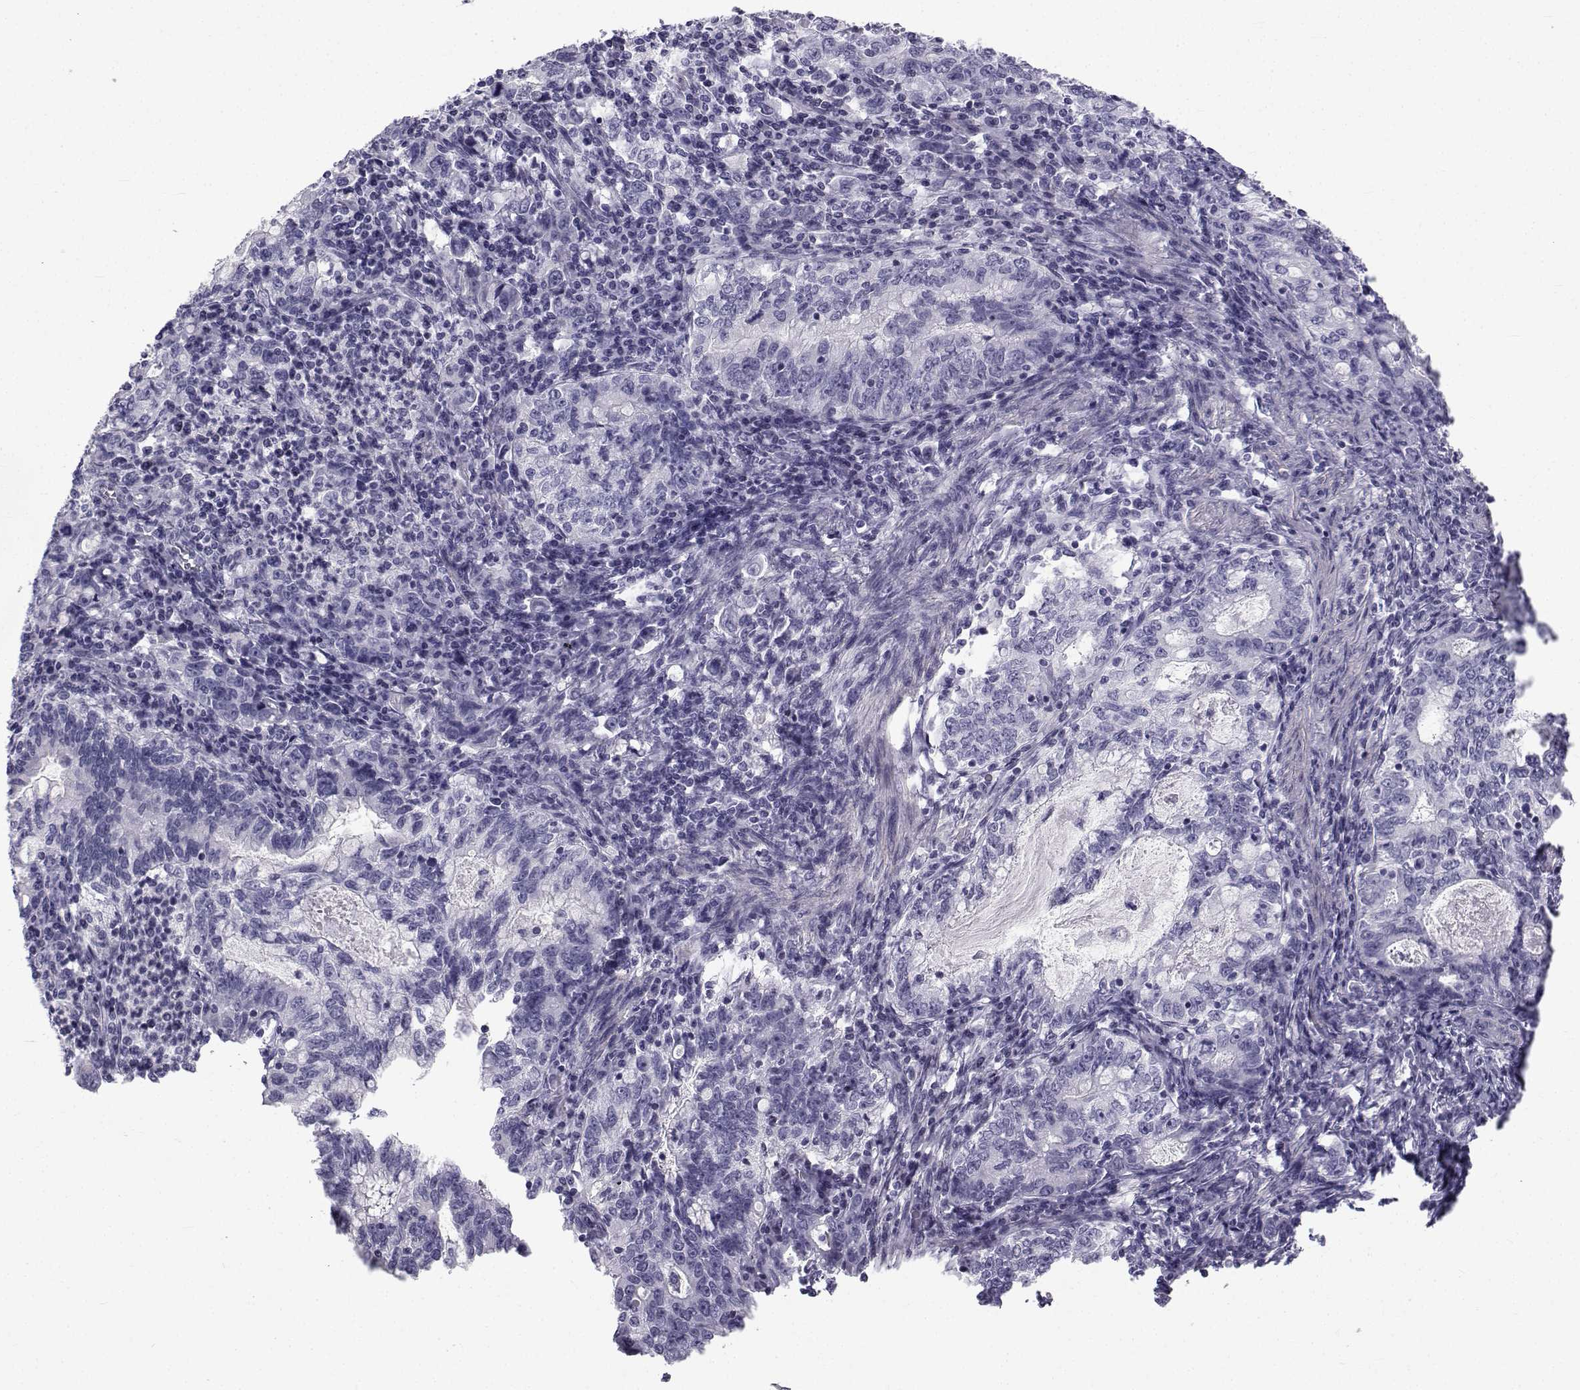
{"staining": {"intensity": "negative", "quantity": "none", "location": "none"}, "tissue": "stomach cancer", "cell_type": "Tumor cells", "image_type": "cancer", "snomed": [{"axis": "morphology", "description": "Adenocarcinoma, NOS"}, {"axis": "topography", "description": "Stomach, lower"}], "caption": "Immunohistochemical staining of stomach cancer demonstrates no significant positivity in tumor cells. Brightfield microscopy of immunohistochemistry stained with DAB (3,3'-diaminobenzidine) (brown) and hematoxylin (blue), captured at high magnification.", "gene": "SPANXD", "patient": {"sex": "female", "age": 72}}